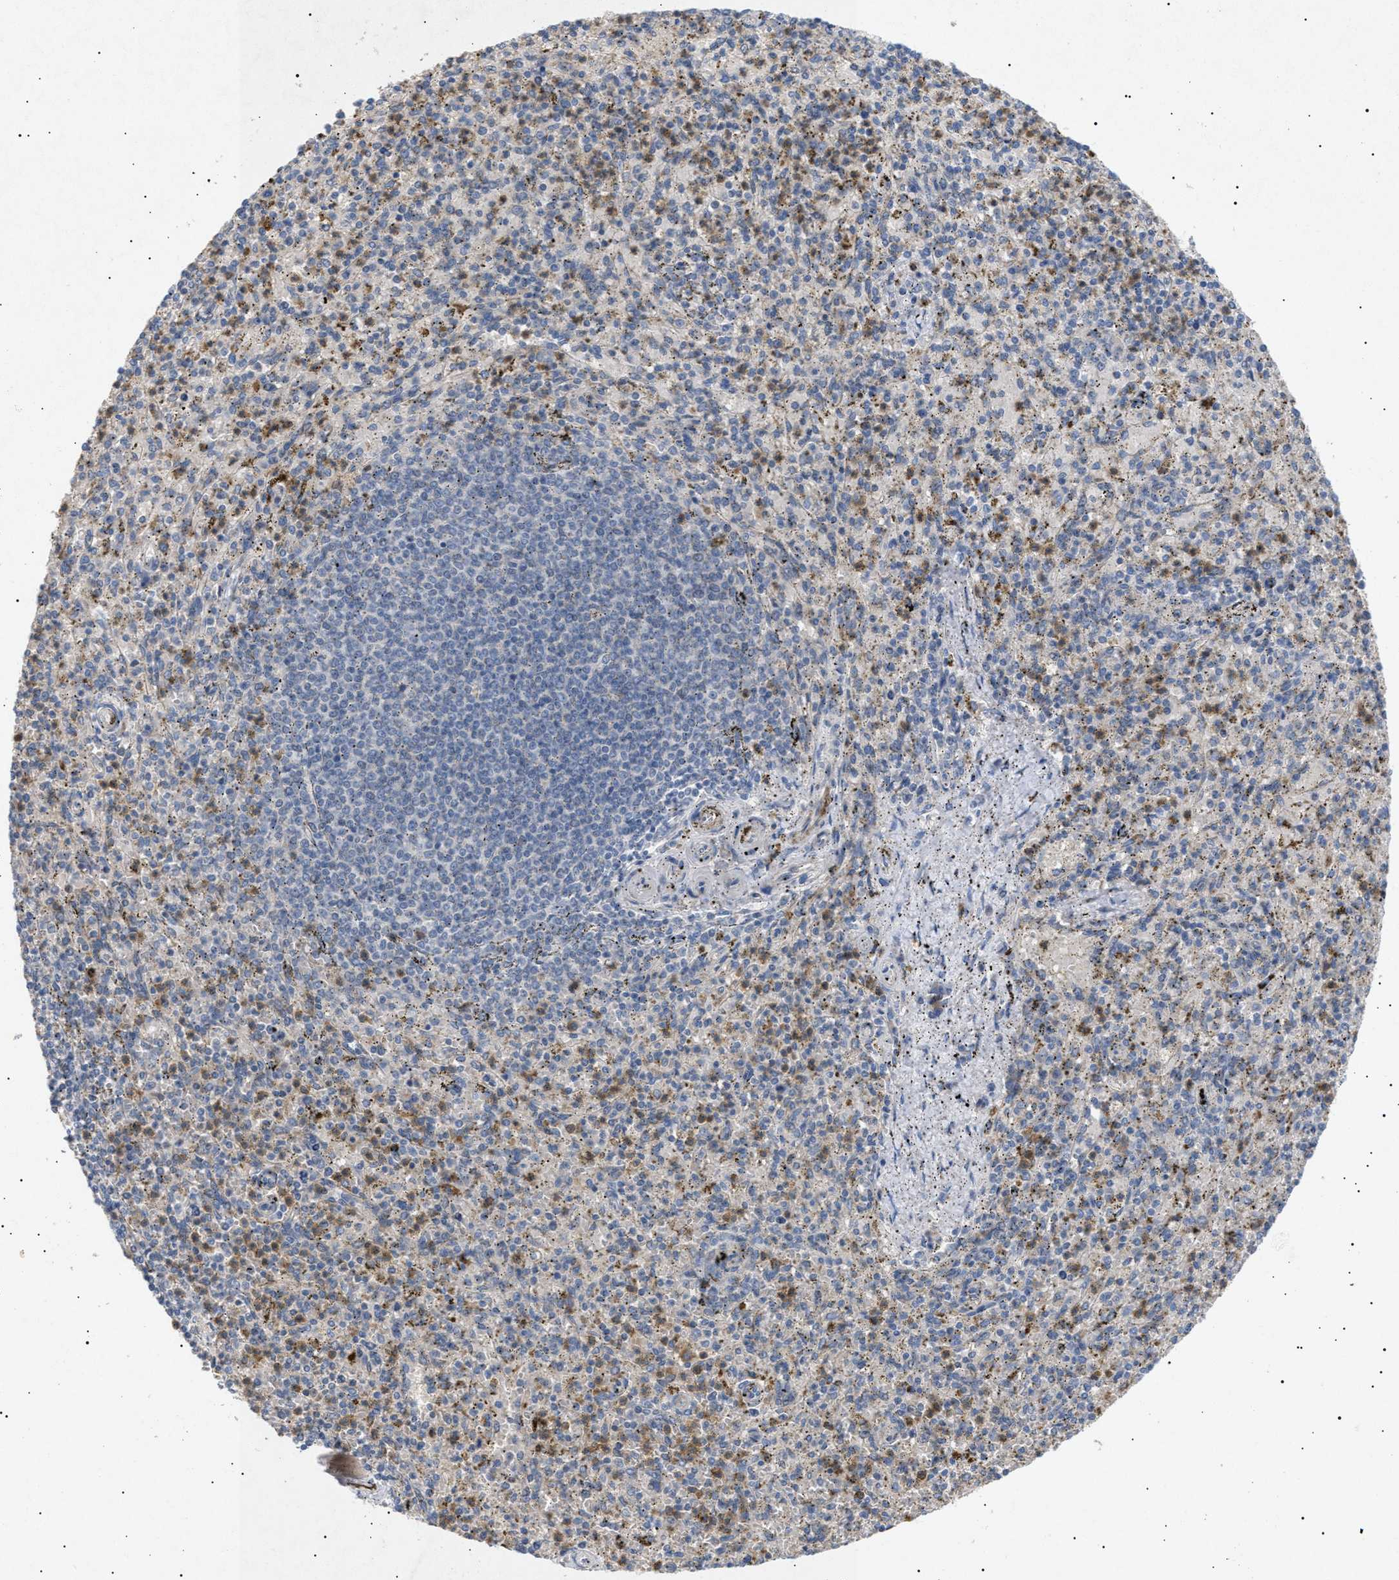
{"staining": {"intensity": "moderate", "quantity": "<25%", "location": "cytoplasmic/membranous"}, "tissue": "spleen", "cell_type": "Cells in red pulp", "image_type": "normal", "snomed": [{"axis": "morphology", "description": "Normal tissue, NOS"}, {"axis": "topography", "description": "Spleen"}], "caption": "Immunohistochemistry (IHC) image of unremarkable spleen: human spleen stained using immunohistochemistry (IHC) shows low levels of moderate protein expression localized specifically in the cytoplasmic/membranous of cells in red pulp, appearing as a cytoplasmic/membranous brown color.", "gene": "SIRT5", "patient": {"sex": "male", "age": 72}}